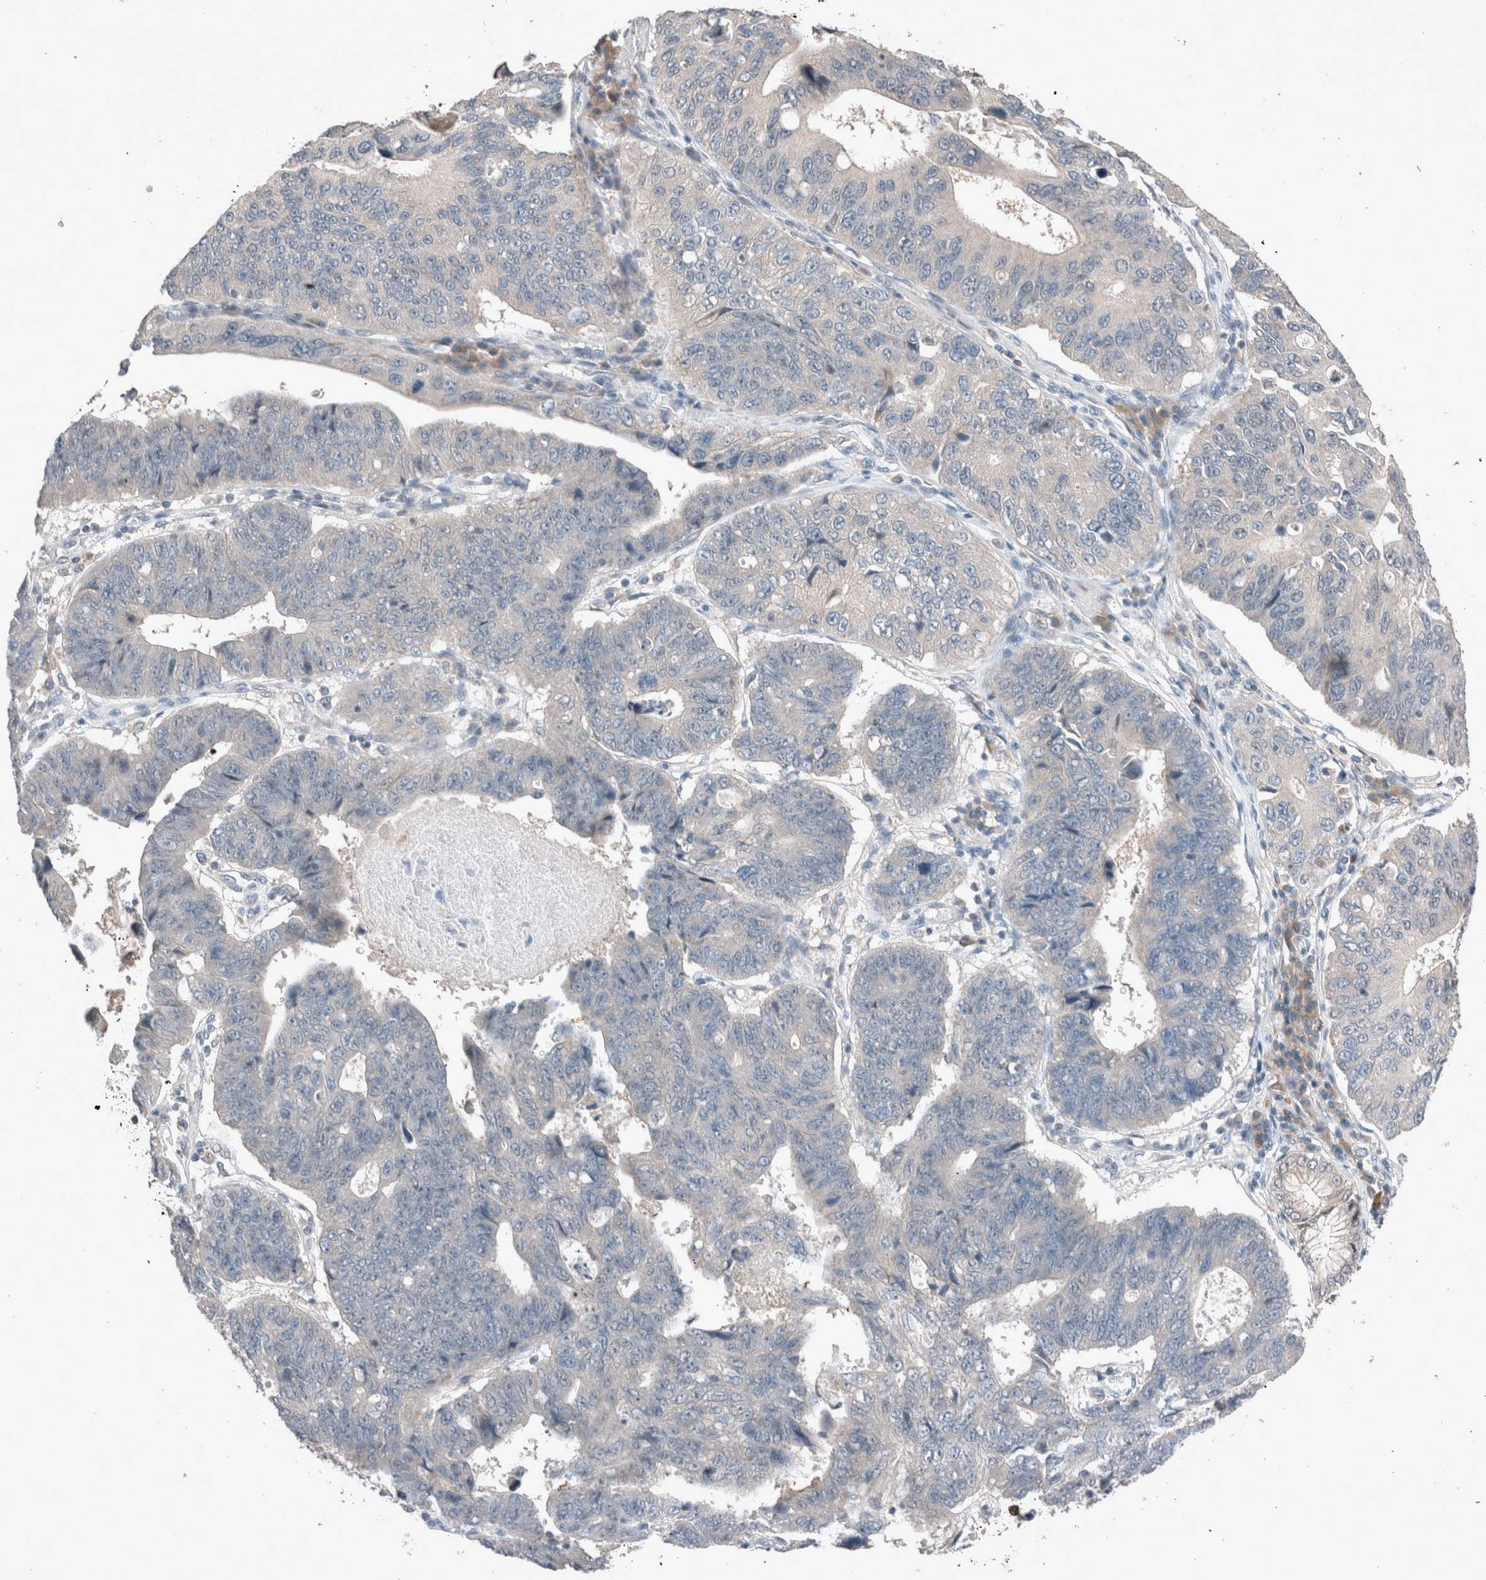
{"staining": {"intensity": "negative", "quantity": "none", "location": "none"}, "tissue": "stomach cancer", "cell_type": "Tumor cells", "image_type": "cancer", "snomed": [{"axis": "morphology", "description": "Adenocarcinoma, NOS"}, {"axis": "topography", "description": "Stomach"}], "caption": "High power microscopy photomicrograph of an IHC histopathology image of stomach cancer, revealing no significant expression in tumor cells.", "gene": "UGCG", "patient": {"sex": "male", "age": 59}}